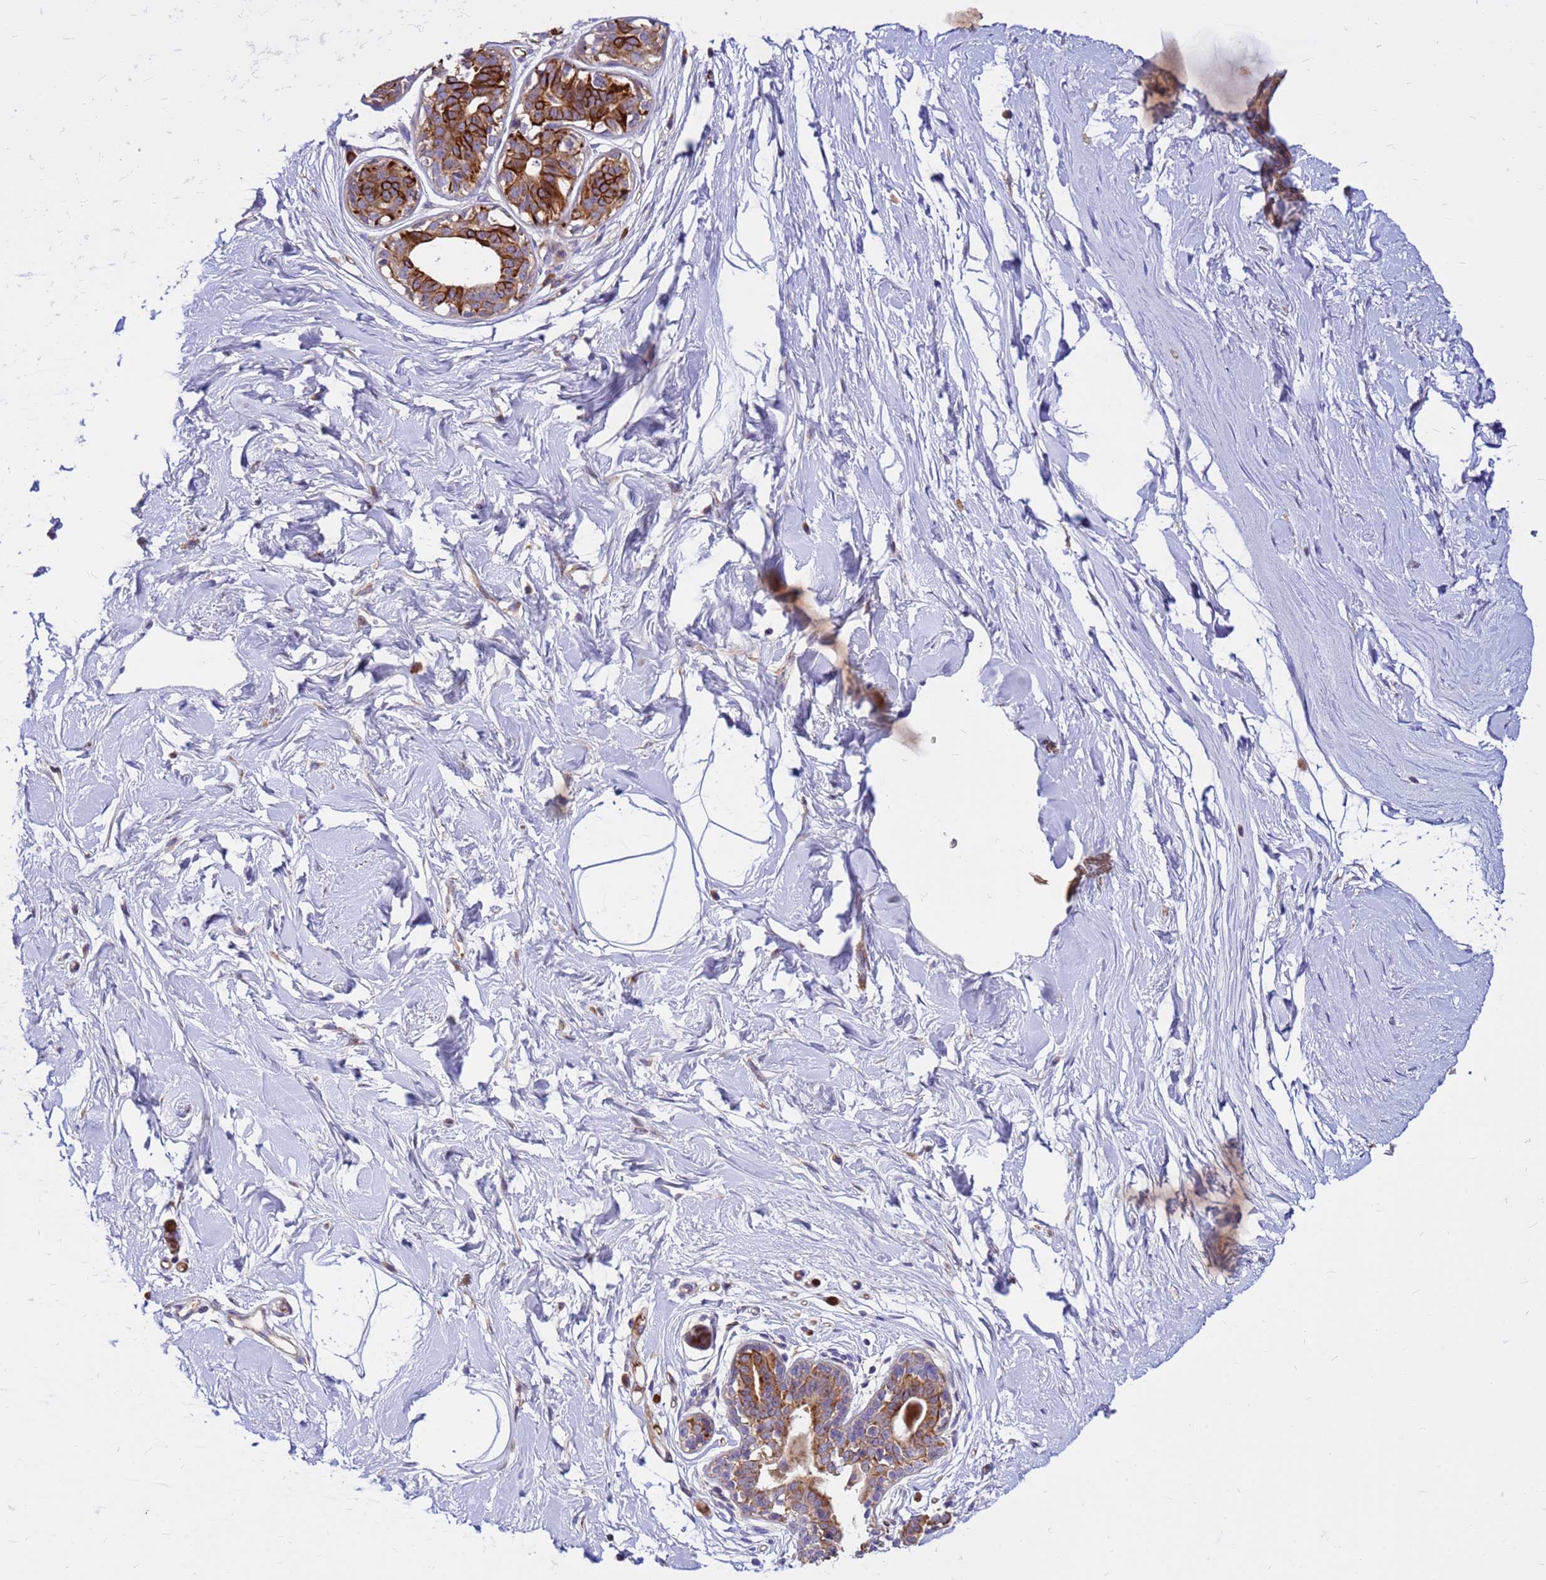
{"staining": {"intensity": "negative", "quantity": "none", "location": "none"}, "tissue": "breast", "cell_type": "Adipocytes", "image_type": "normal", "snomed": [{"axis": "morphology", "description": "Normal tissue, NOS"}, {"axis": "topography", "description": "Breast"}], "caption": "DAB (3,3'-diaminobenzidine) immunohistochemical staining of unremarkable breast exhibits no significant positivity in adipocytes.", "gene": "ZNF669", "patient": {"sex": "female", "age": 45}}